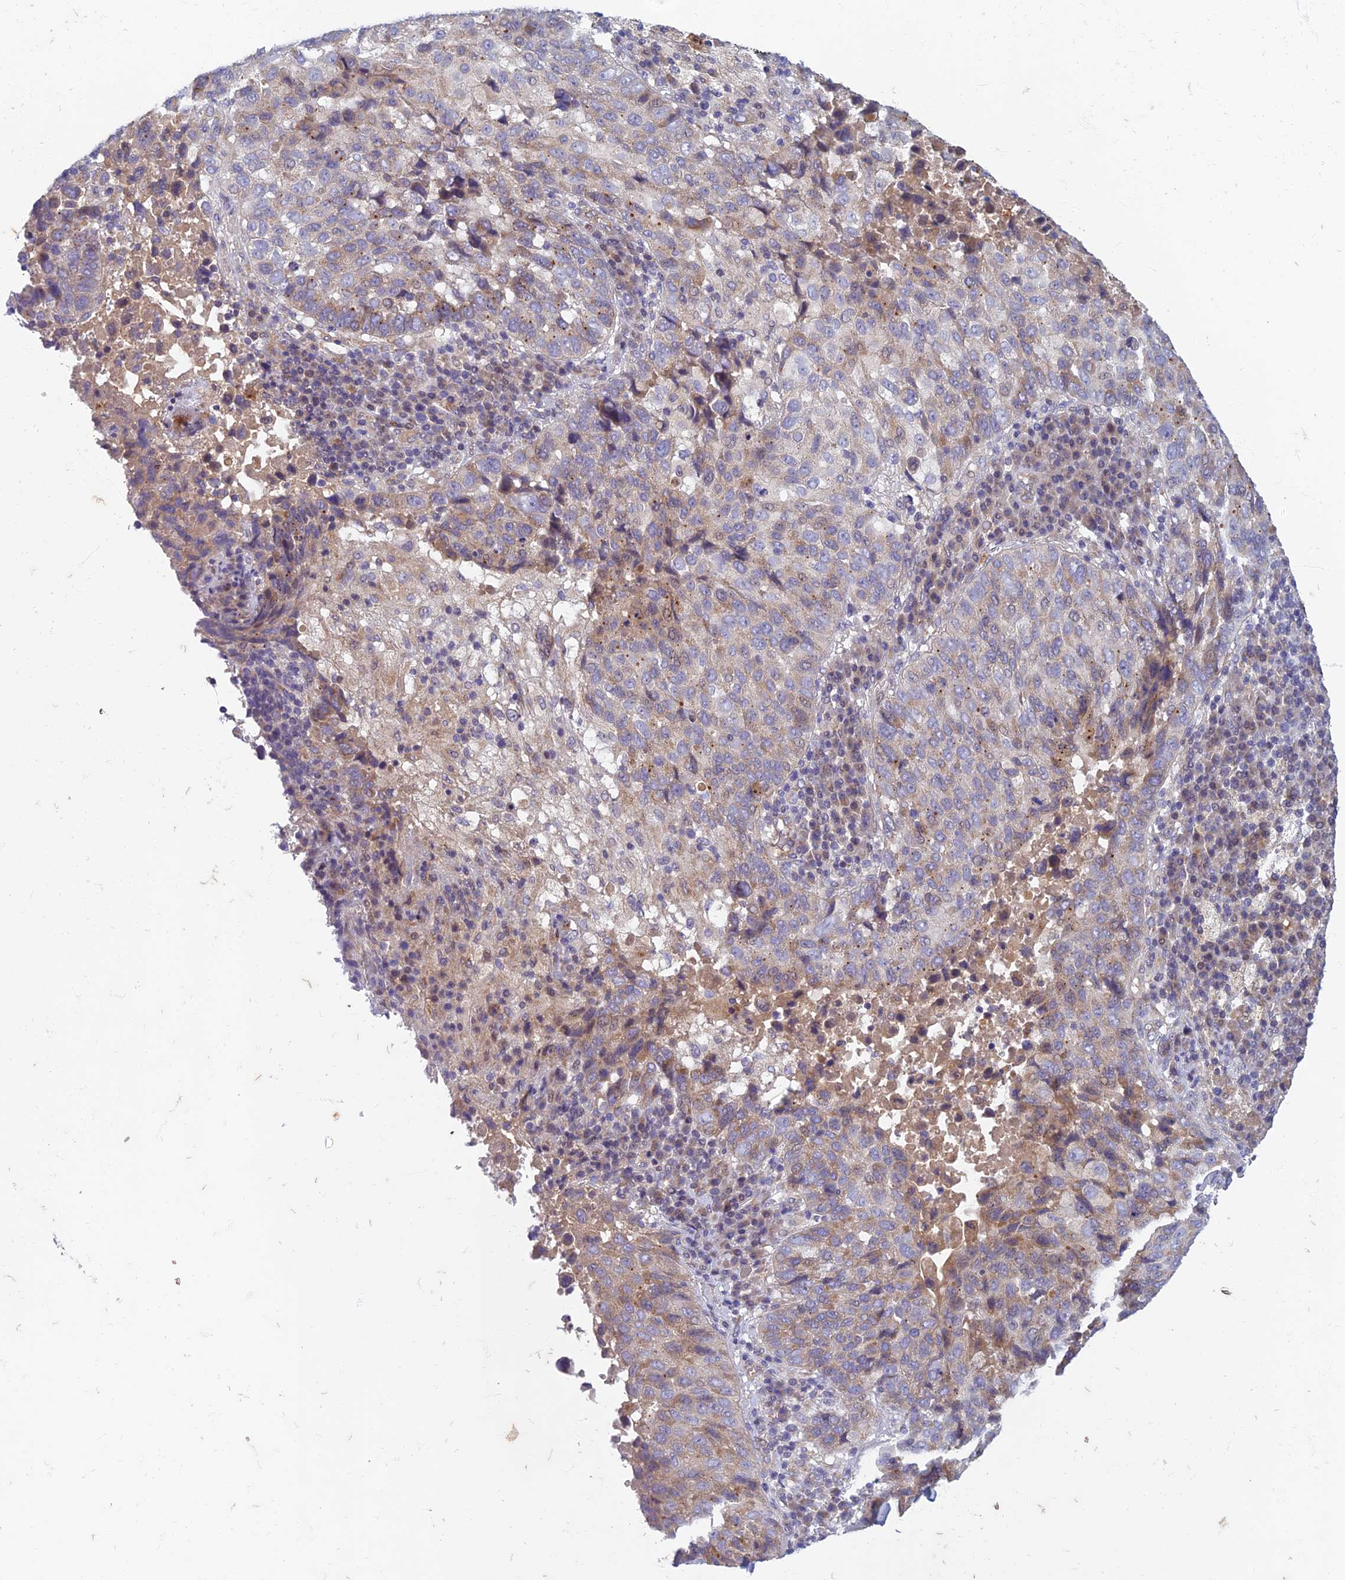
{"staining": {"intensity": "weak", "quantity": "<25%", "location": "cytoplasmic/membranous"}, "tissue": "lung cancer", "cell_type": "Tumor cells", "image_type": "cancer", "snomed": [{"axis": "morphology", "description": "Squamous cell carcinoma, NOS"}, {"axis": "topography", "description": "Lung"}], "caption": "The image reveals no significant staining in tumor cells of squamous cell carcinoma (lung).", "gene": "SOGA1", "patient": {"sex": "male", "age": 73}}